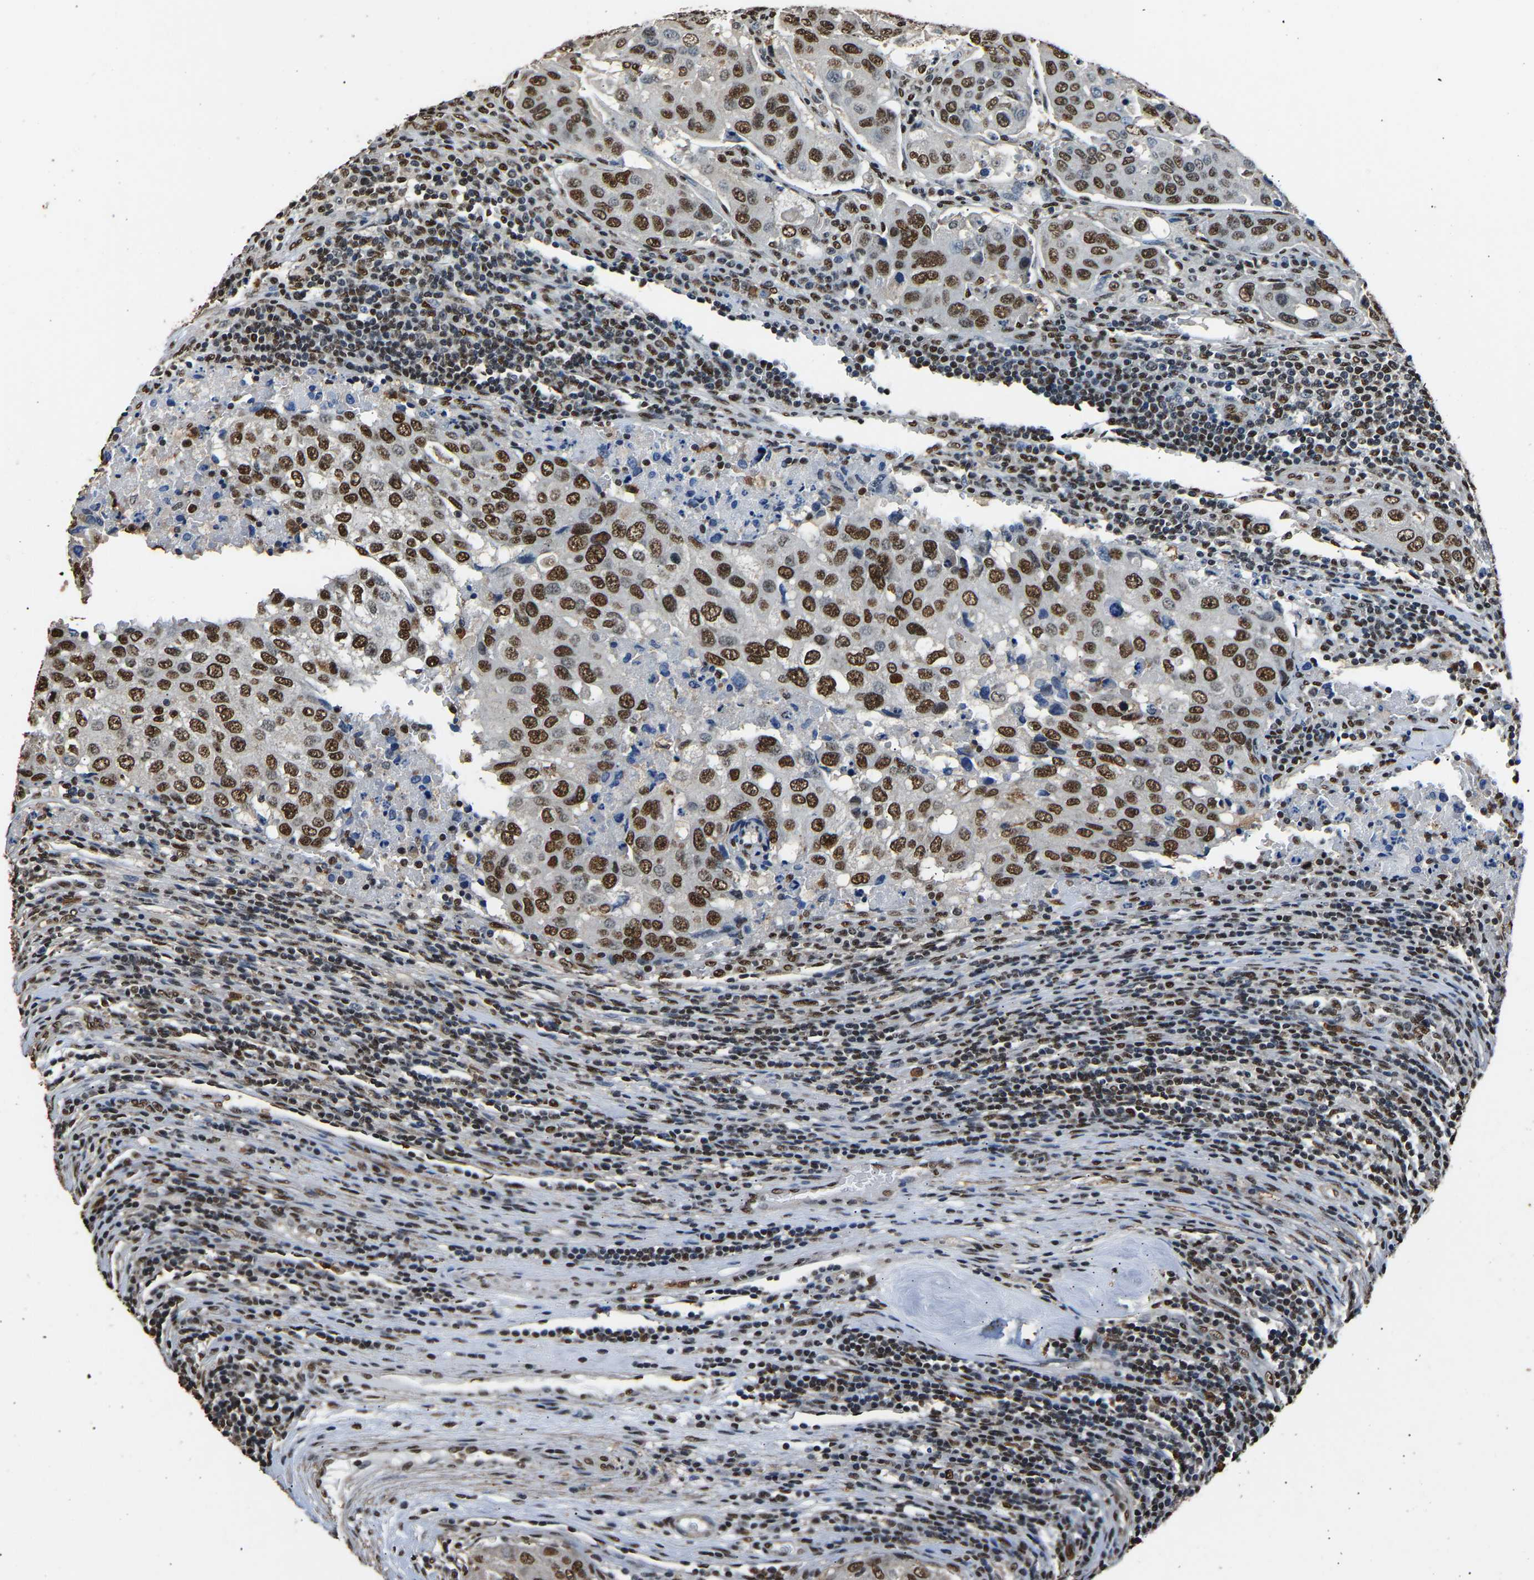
{"staining": {"intensity": "strong", "quantity": "25%-75%", "location": "nuclear"}, "tissue": "urothelial cancer", "cell_type": "Tumor cells", "image_type": "cancer", "snomed": [{"axis": "morphology", "description": "Urothelial carcinoma, High grade"}, {"axis": "topography", "description": "Lymph node"}, {"axis": "topography", "description": "Urinary bladder"}], "caption": "The photomicrograph reveals a brown stain indicating the presence of a protein in the nuclear of tumor cells in high-grade urothelial carcinoma. Ihc stains the protein of interest in brown and the nuclei are stained blue.", "gene": "SAFB", "patient": {"sex": "male", "age": 51}}